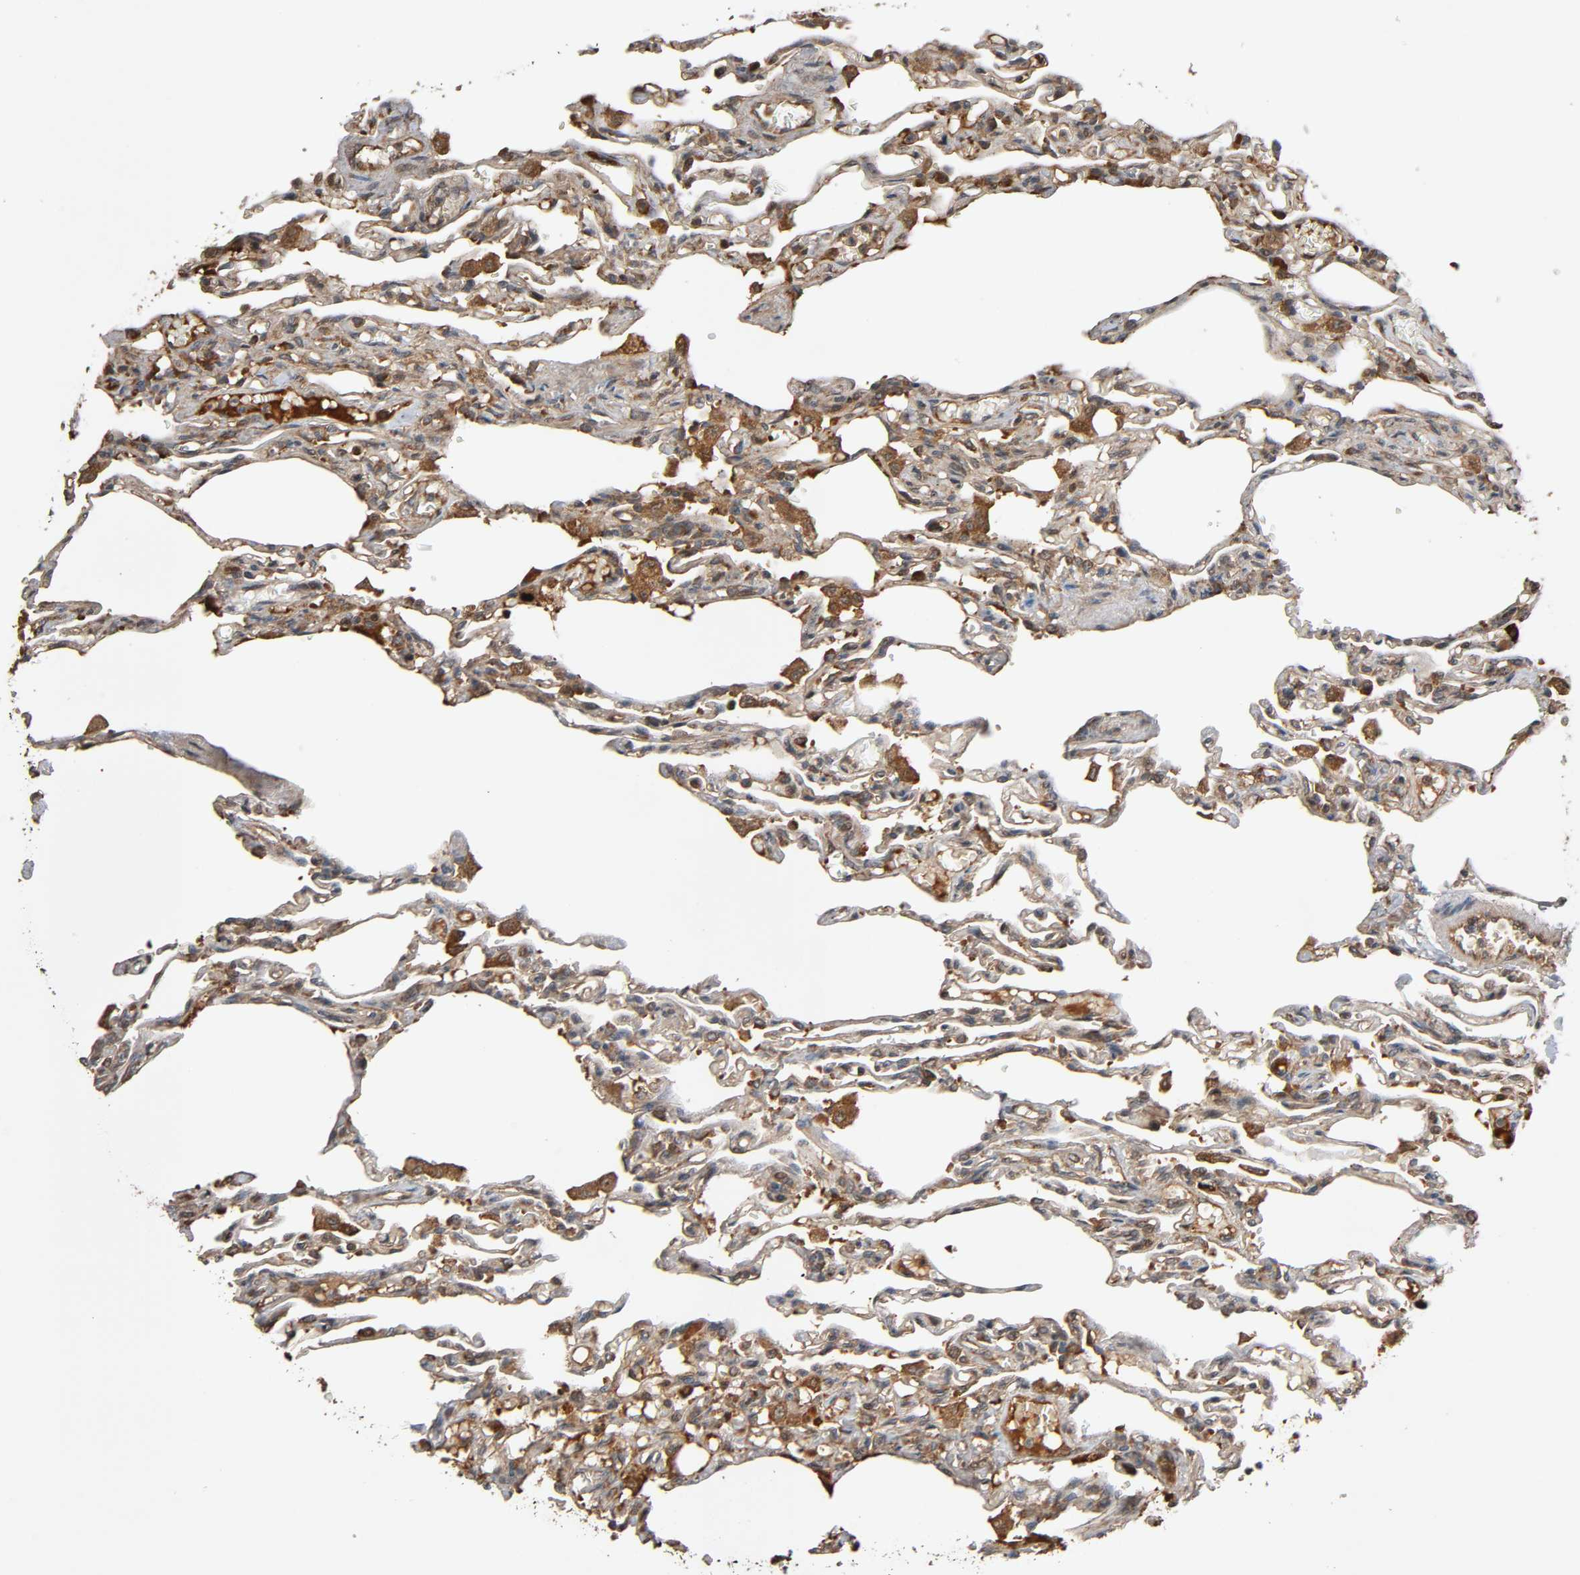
{"staining": {"intensity": "moderate", "quantity": ">75%", "location": "cytoplasmic/membranous"}, "tissue": "lung", "cell_type": "Alveolar cells", "image_type": "normal", "snomed": [{"axis": "morphology", "description": "Normal tissue, NOS"}, {"axis": "topography", "description": "Lung"}], "caption": "IHC (DAB (3,3'-diaminobenzidine)) staining of normal human lung demonstrates moderate cytoplasmic/membranous protein expression in about >75% of alveolar cells.", "gene": "MAP3K8", "patient": {"sex": "male", "age": 21}}